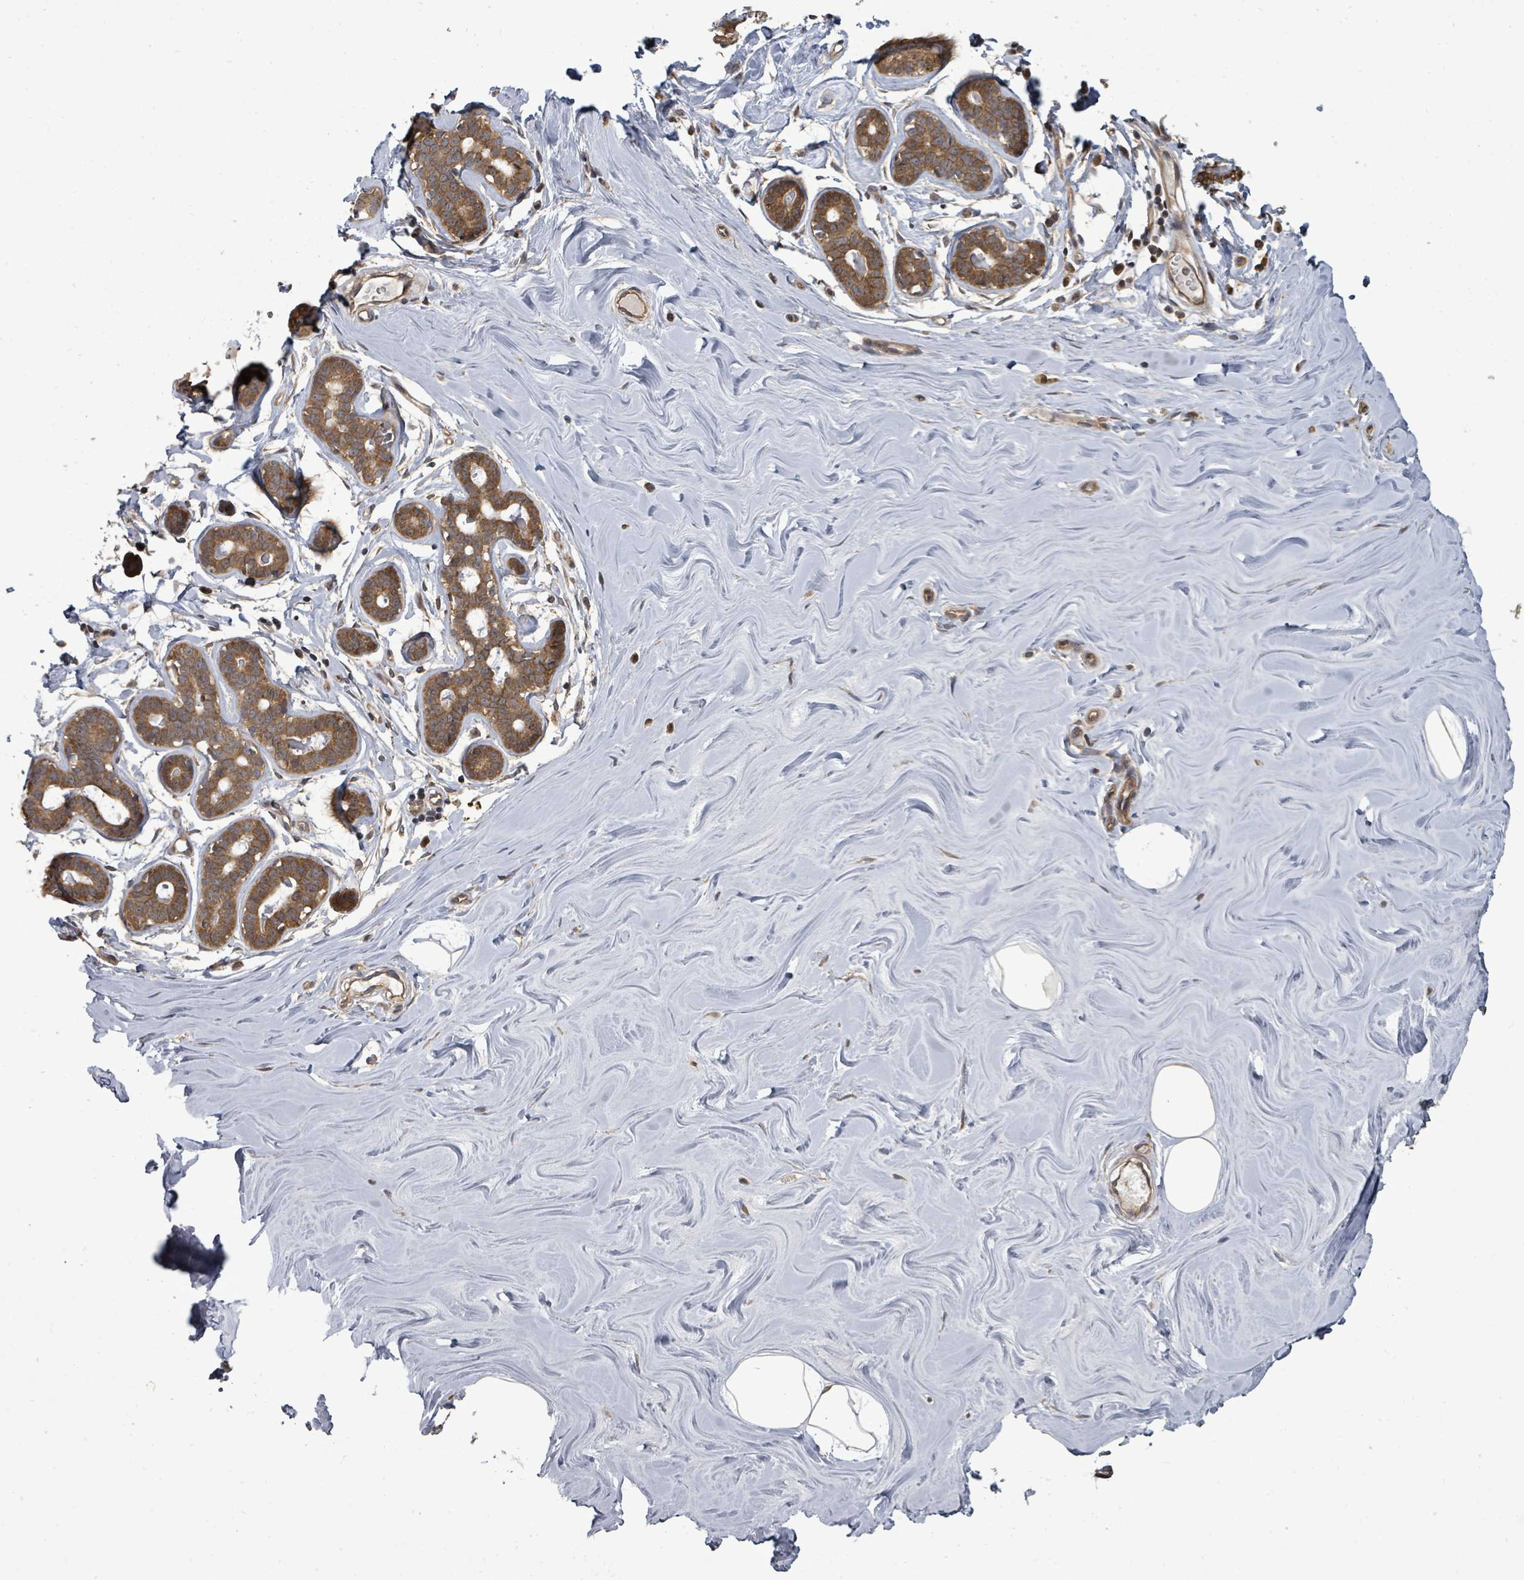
{"staining": {"intensity": "negative", "quantity": "none", "location": "none"}, "tissue": "breast", "cell_type": "Adipocytes", "image_type": "normal", "snomed": [{"axis": "morphology", "description": "Normal tissue, NOS"}, {"axis": "topography", "description": "Breast"}], "caption": "Human breast stained for a protein using immunohistochemistry (IHC) exhibits no expression in adipocytes.", "gene": "EIF3CL", "patient": {"sex": "female", "age": 25}}